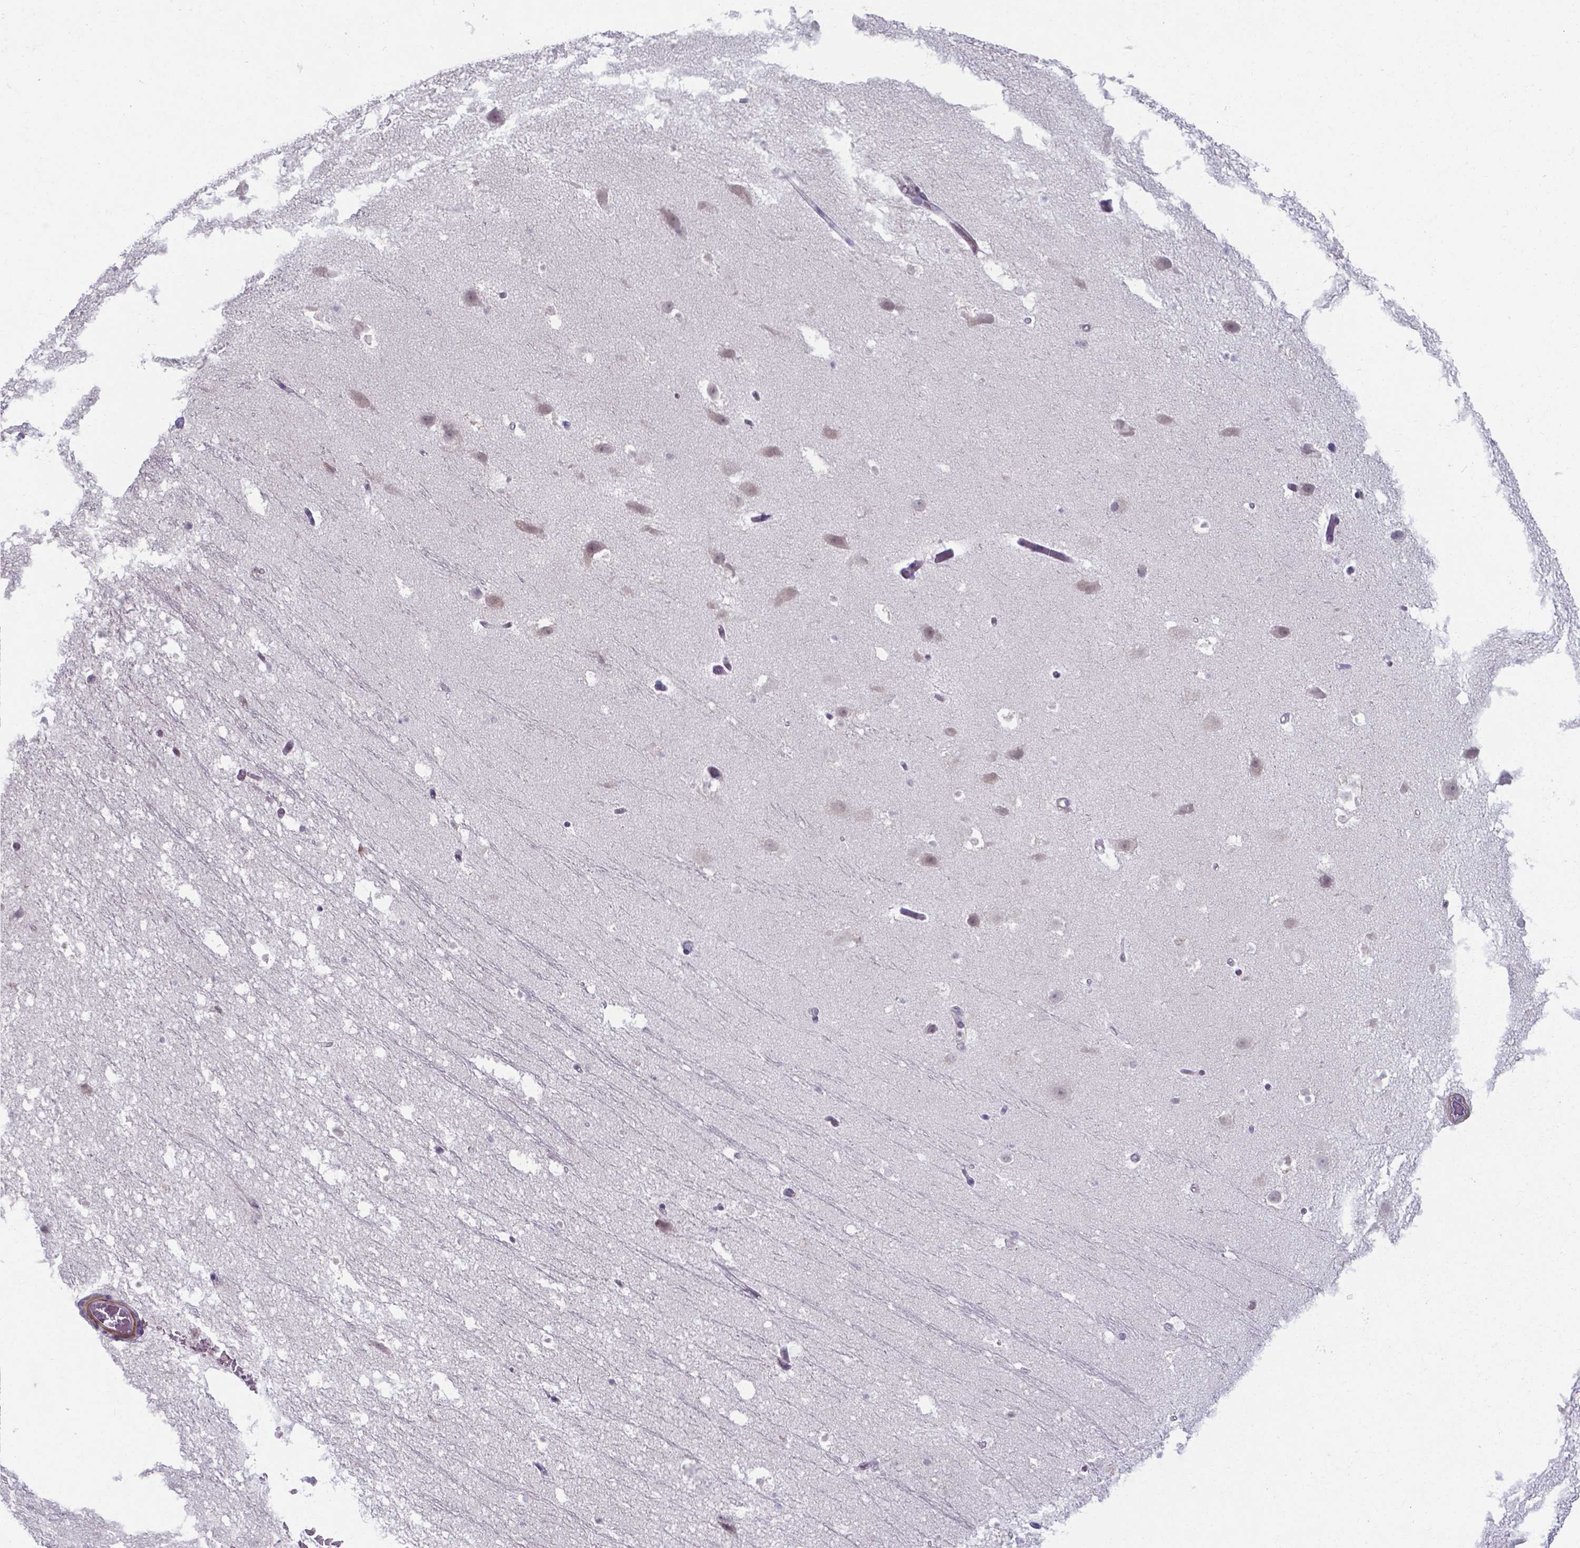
{"staining": {"intensity": "negative", "quantity": "none", "location": "none"}, "tissue": "hippocampus", "cell_type": "Glial cells", "image_type": "normal", "snomed": [{"axis": "morphology", "description": "Normal tissue, NOS"}, {"axis": "topography", "description": "Hippocampus"}], "caption": "Immunohistochemistry micrograph of benign hippocampus stained for a protein (brown), which shows no expression in glial cells.", "gene": "AP5B1", "patient": {"sex": "male", "age": 26}}